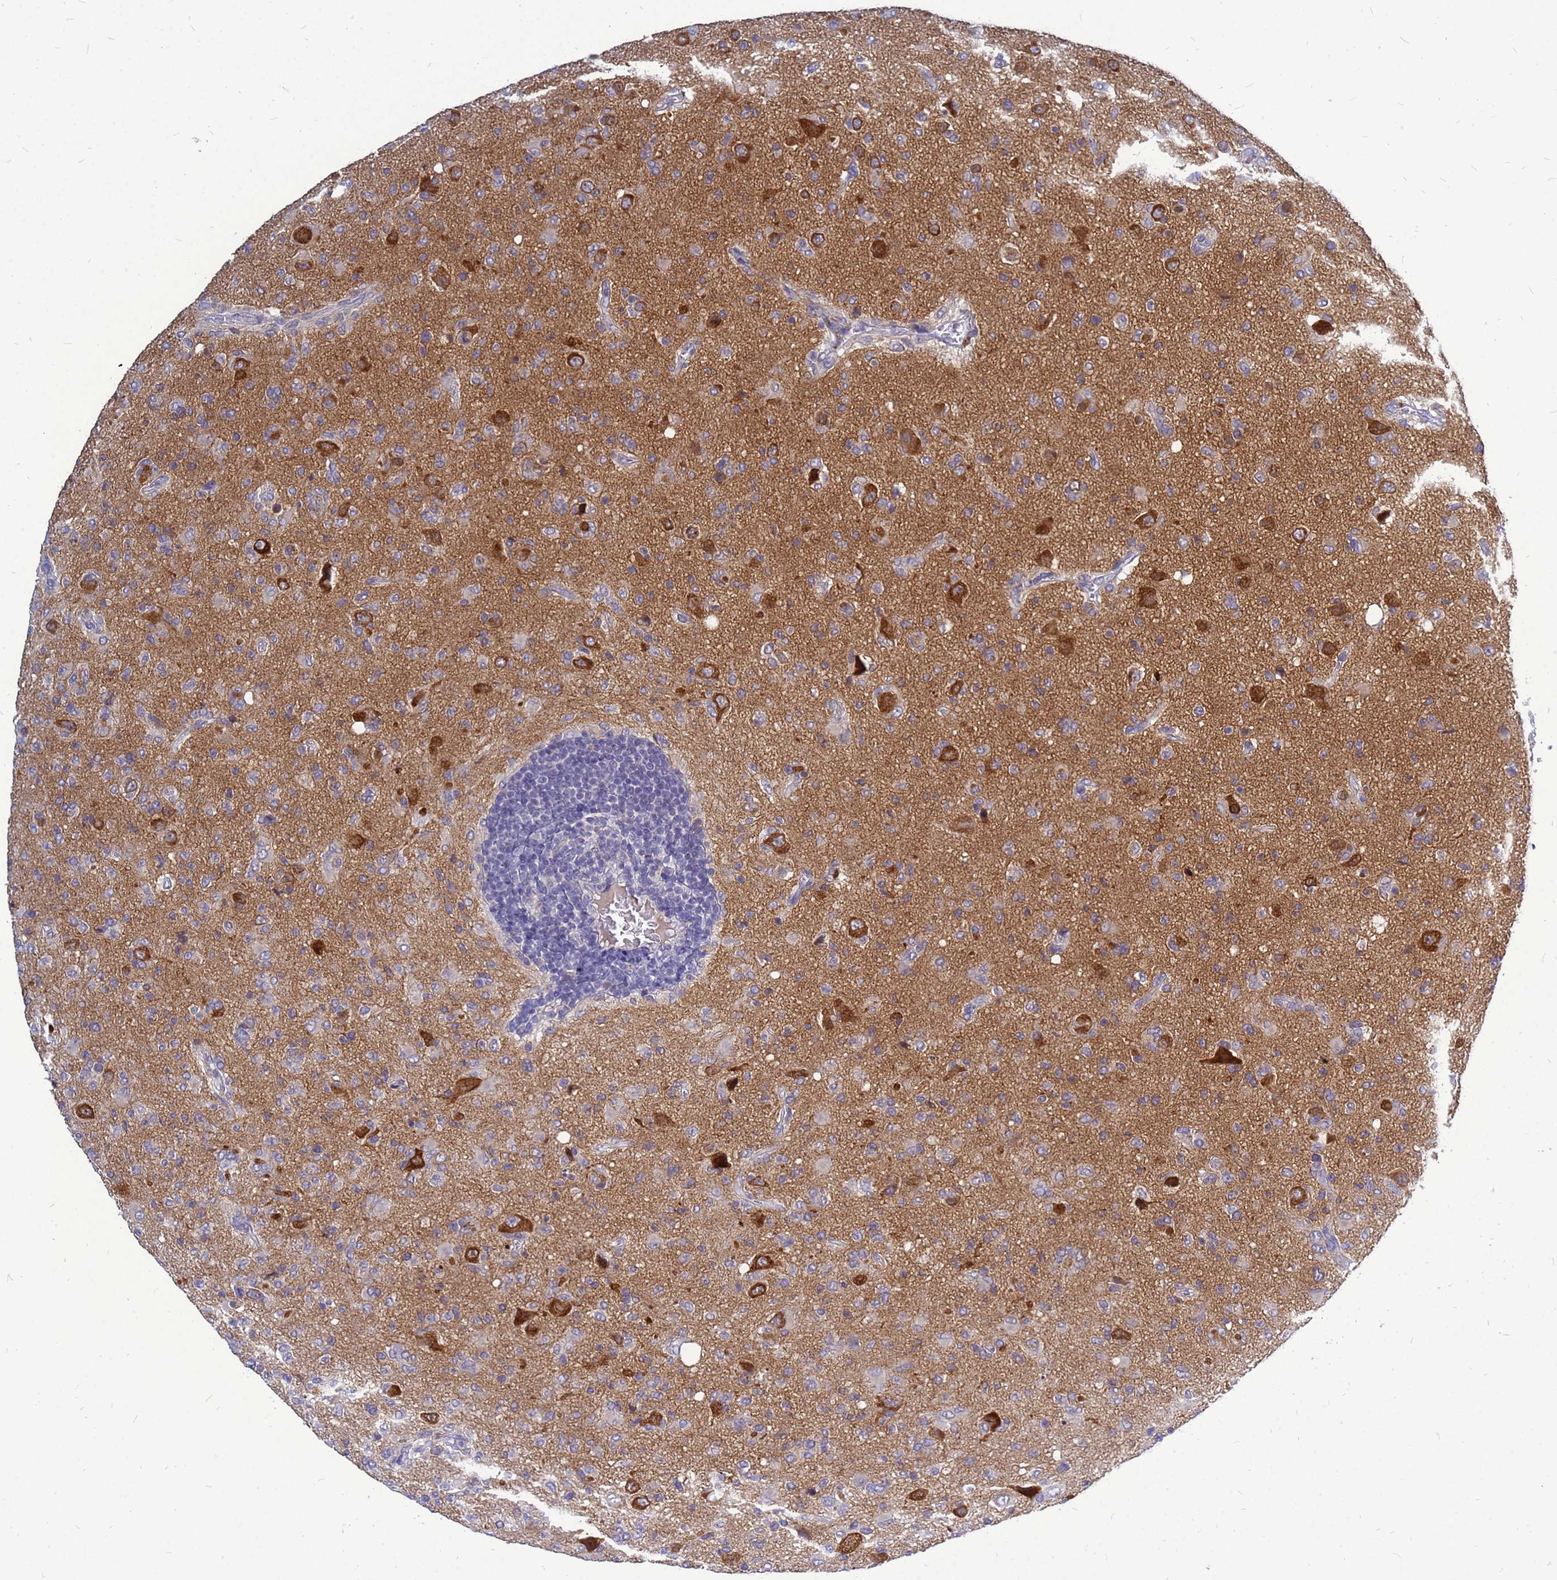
{"staining": {"intensity": "weak", "quantity": "<25%", "location": "cytoplasmic/membranous,nuclear"}, "tissue": "glioma", "cell_type": "Tumor cells", "image_type": "cancer", "snomed": [{"axis": "morphology", "description": "Glioma, malignant, High grade"}, {"axis": "topography", "description": "Brain"}], "caption": "This is an IHC micrograph of human high-grade glioma (malignant). There is no expression in tumor cells.", "gene": "SRGAP3", "patient": {"sex": "female", "age": 57}}